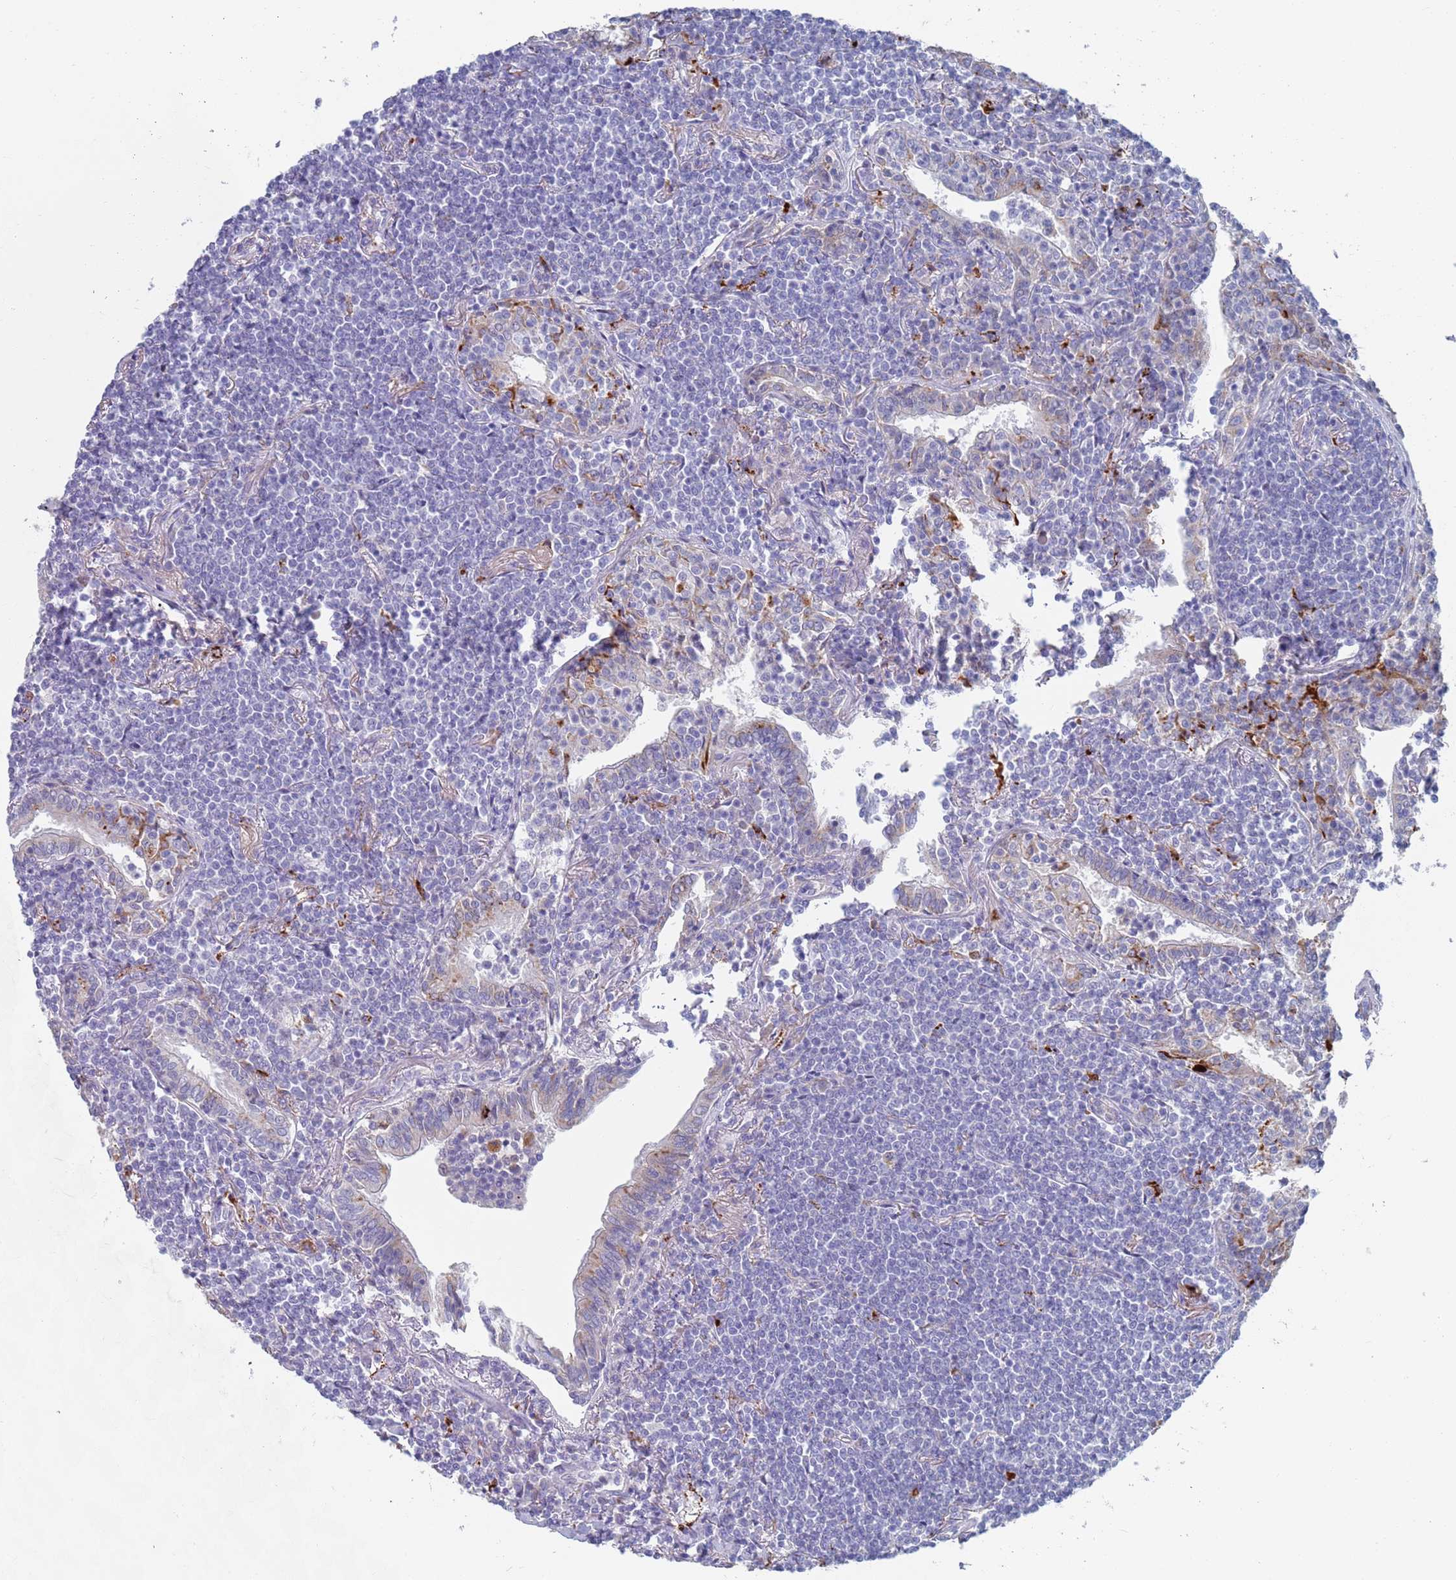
{"staining": {"intensity": "negative", "quantity": "none", "location": "none"}, "tissue": "lymphoma", "cell_type": "Tumor cells", "image_type": "cancer", "snomed": [{"axis": "morphology", "description": "Malignant lymphoma, non-Hodgkin's type, Low grade"}, {"axis": "topography", "description": "Lung"}], "caption": "Immunohistochemistry of human lymphoma shows no staining in tumor cells. Nuclei are stained in blue.", "gene": "FUCA1", "patient": {"sex": "female", "age": 71}}